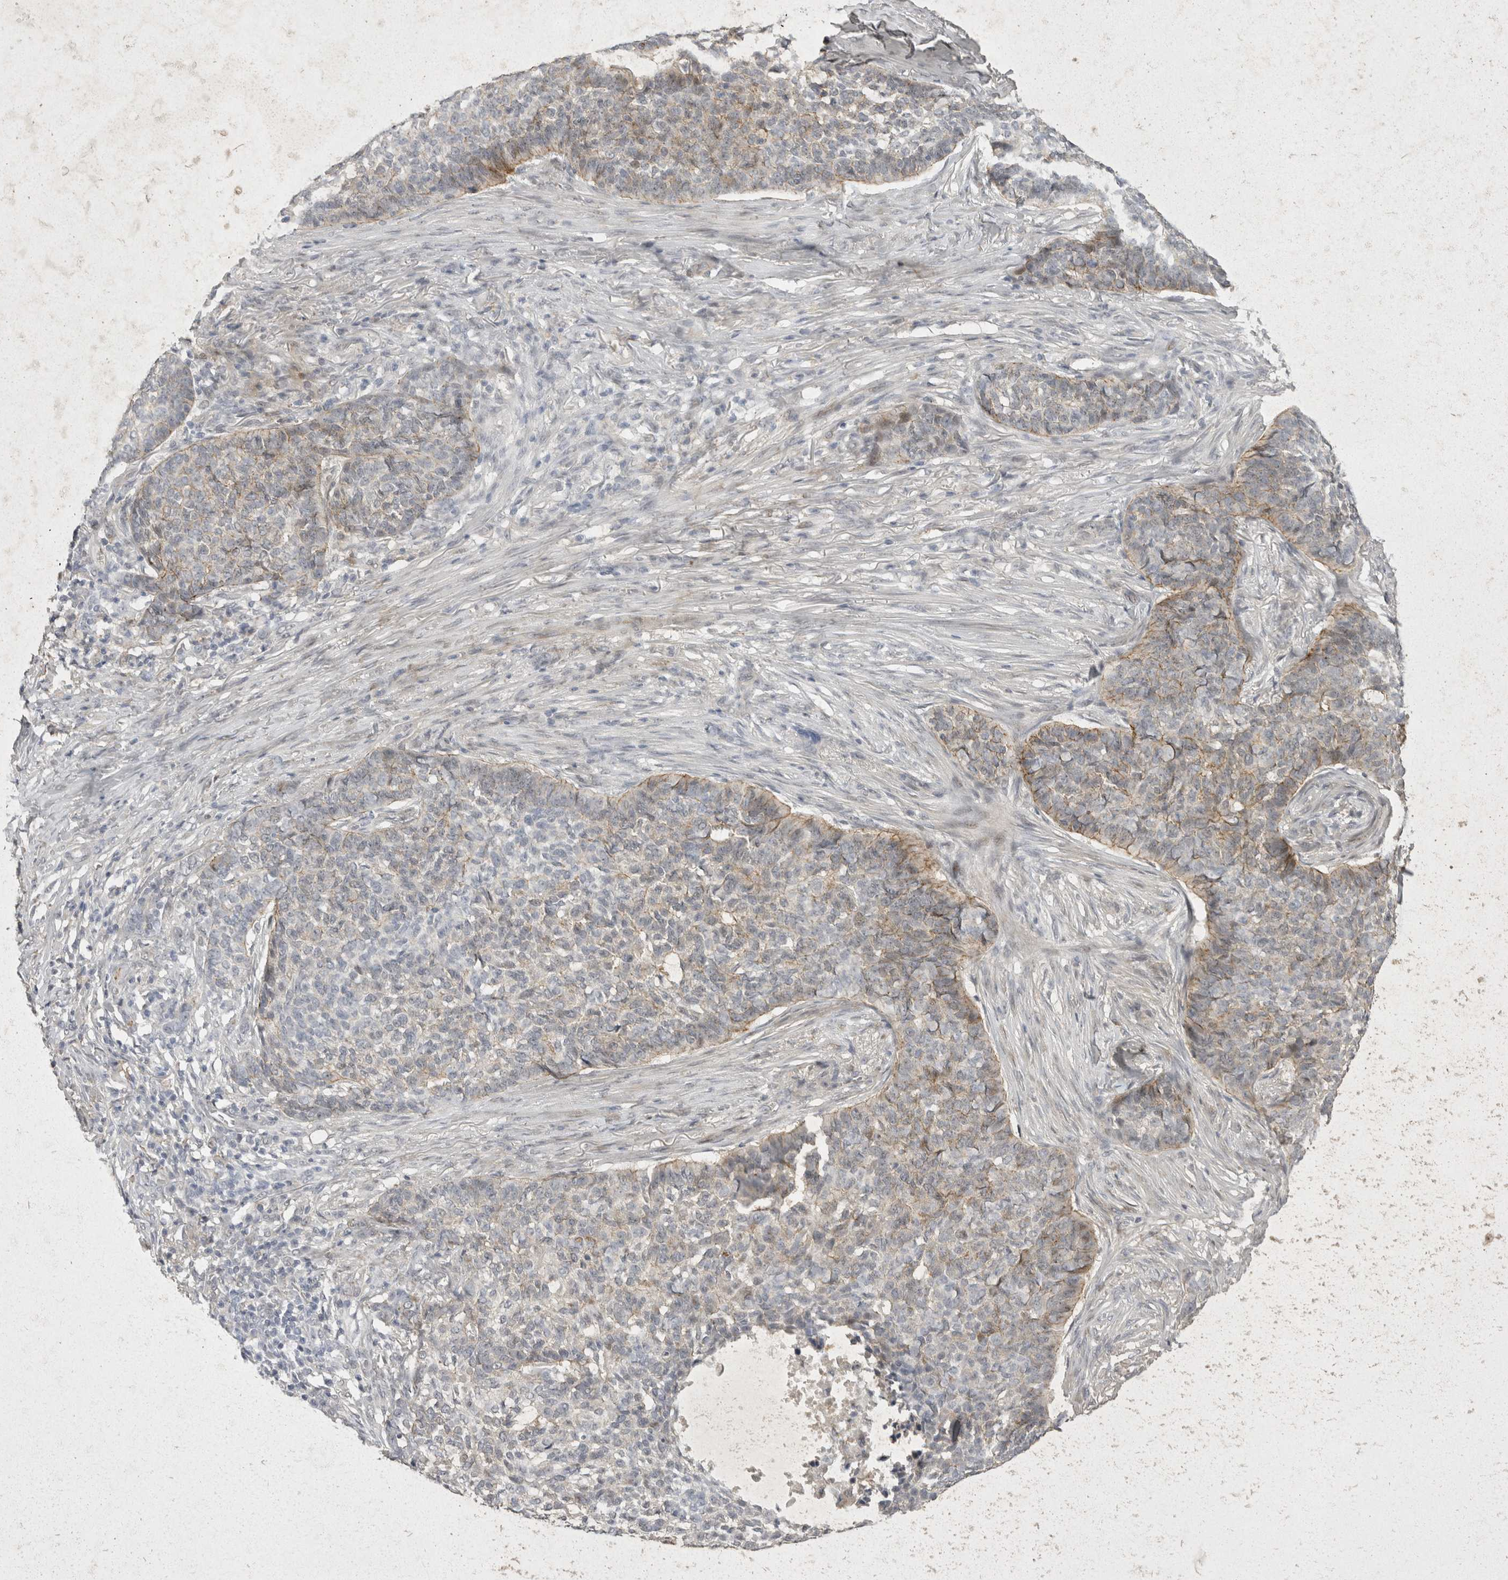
{"staining": {"intensity": "weak", "quantity": "25%-75%", "location": "cytoplasmic/membranous"}, "tissue": "skin cancer", "cell_type": "Tumor cells", "image_type": "cancer", "snomed": [{"axis": "morphology", "description": "Basal cell carcinoma"}, {"axis": "topography", "description": "Skin"}], "caption": "Tumor cells demonstrate low levels of weak cytoplasmic/membranous expression in about 25%-75% of cells in basal cell carcinoma (skin).", "gene": "TOM1L2", "patient": {"sex": "male", "age": 85}}